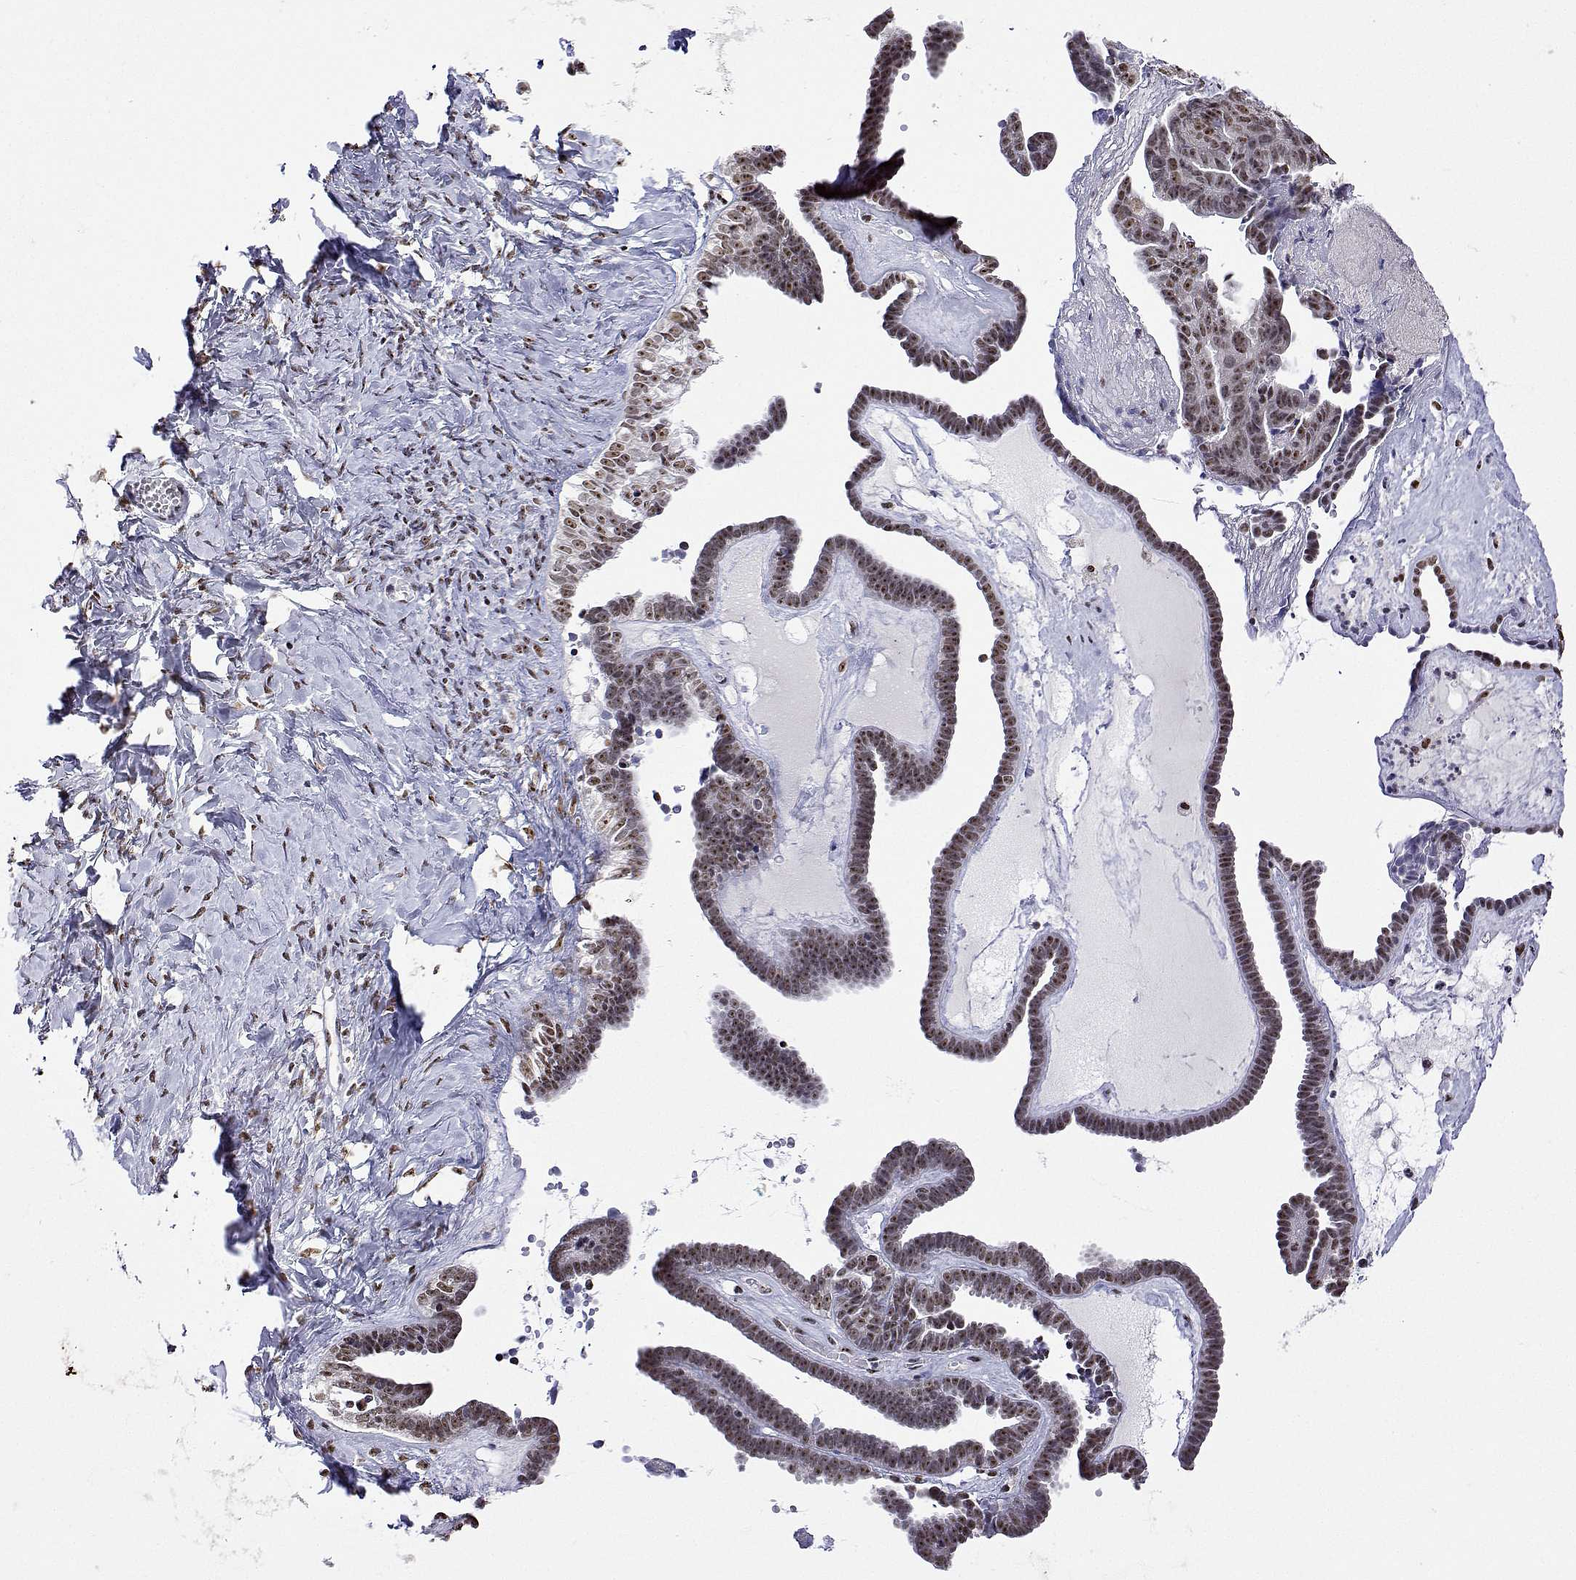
{"staining": {"intensity": "moderate", "quantity": ">75%", "location": "nuclear"}, "tissue": "ovarian cancer", "cell_type": "Tumor cells", "image_type": "cancer", "snomed": [{"axis": "morphology", "description": "Cystadenocarcinoma, serous, NOS"}, {"axis": "topography", "description": "Ovary"}], "caption": "Human ovarian cancer (serous cystadenocarcinoma) stained for a protein (brown) shows moderate nuclear positive staining in about >75% of tumor cells.", "gene": "ADAR", "patient": {"sex": "female", "age": 71}}